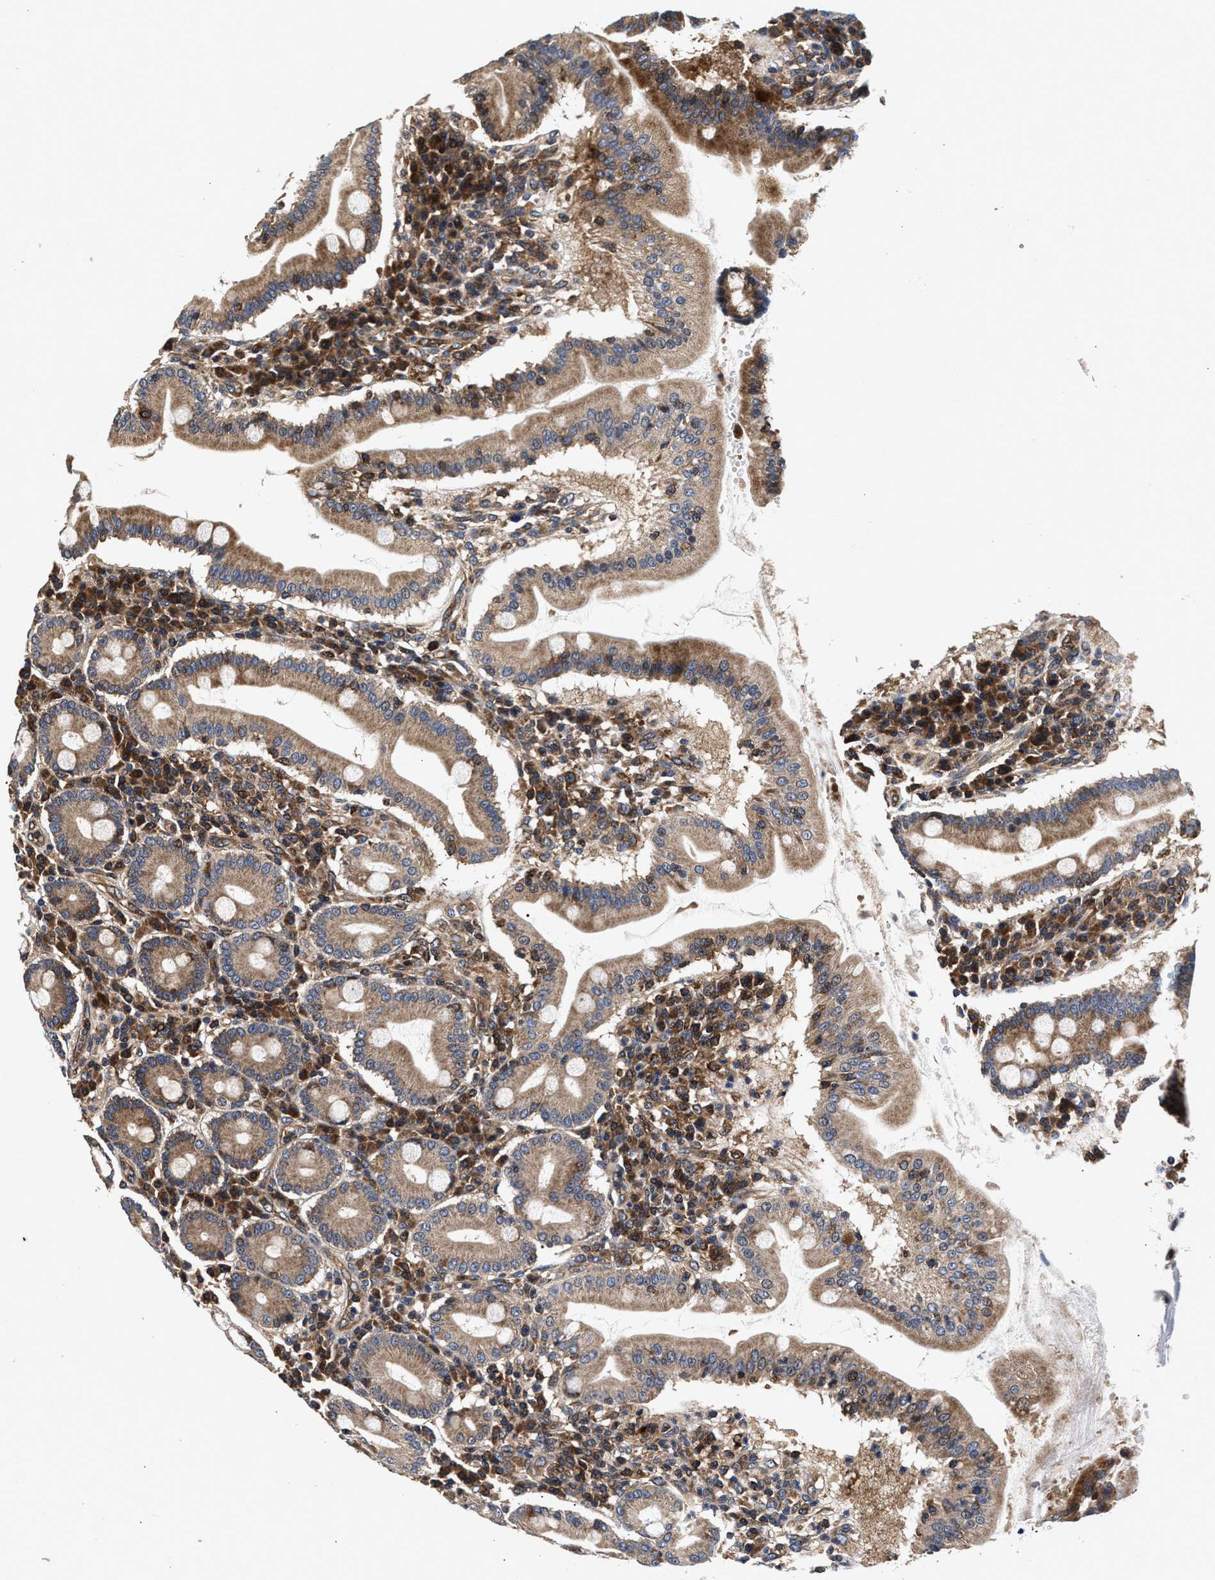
{"staining": {"intensity": "strong", "quantity": ">75%", "location": "cytoplasmic/membranous"}, "tissue": "duodenum", "cell_type": "Glandular cells", "image_type": "normal", "snomed": [{"axis": "morphology", "description": "Normal tissue, NOS"}, {"axis": "topography", "description": "Duodenum"}], "caption": "Strong cytoplasmic/membranous staining for a protein is appreciated in about >75% of glandular cells of benign duodenum using immunohistochemistry.", "gene": "NFKB2", "patient": {"sex": "male", "age": 50}}